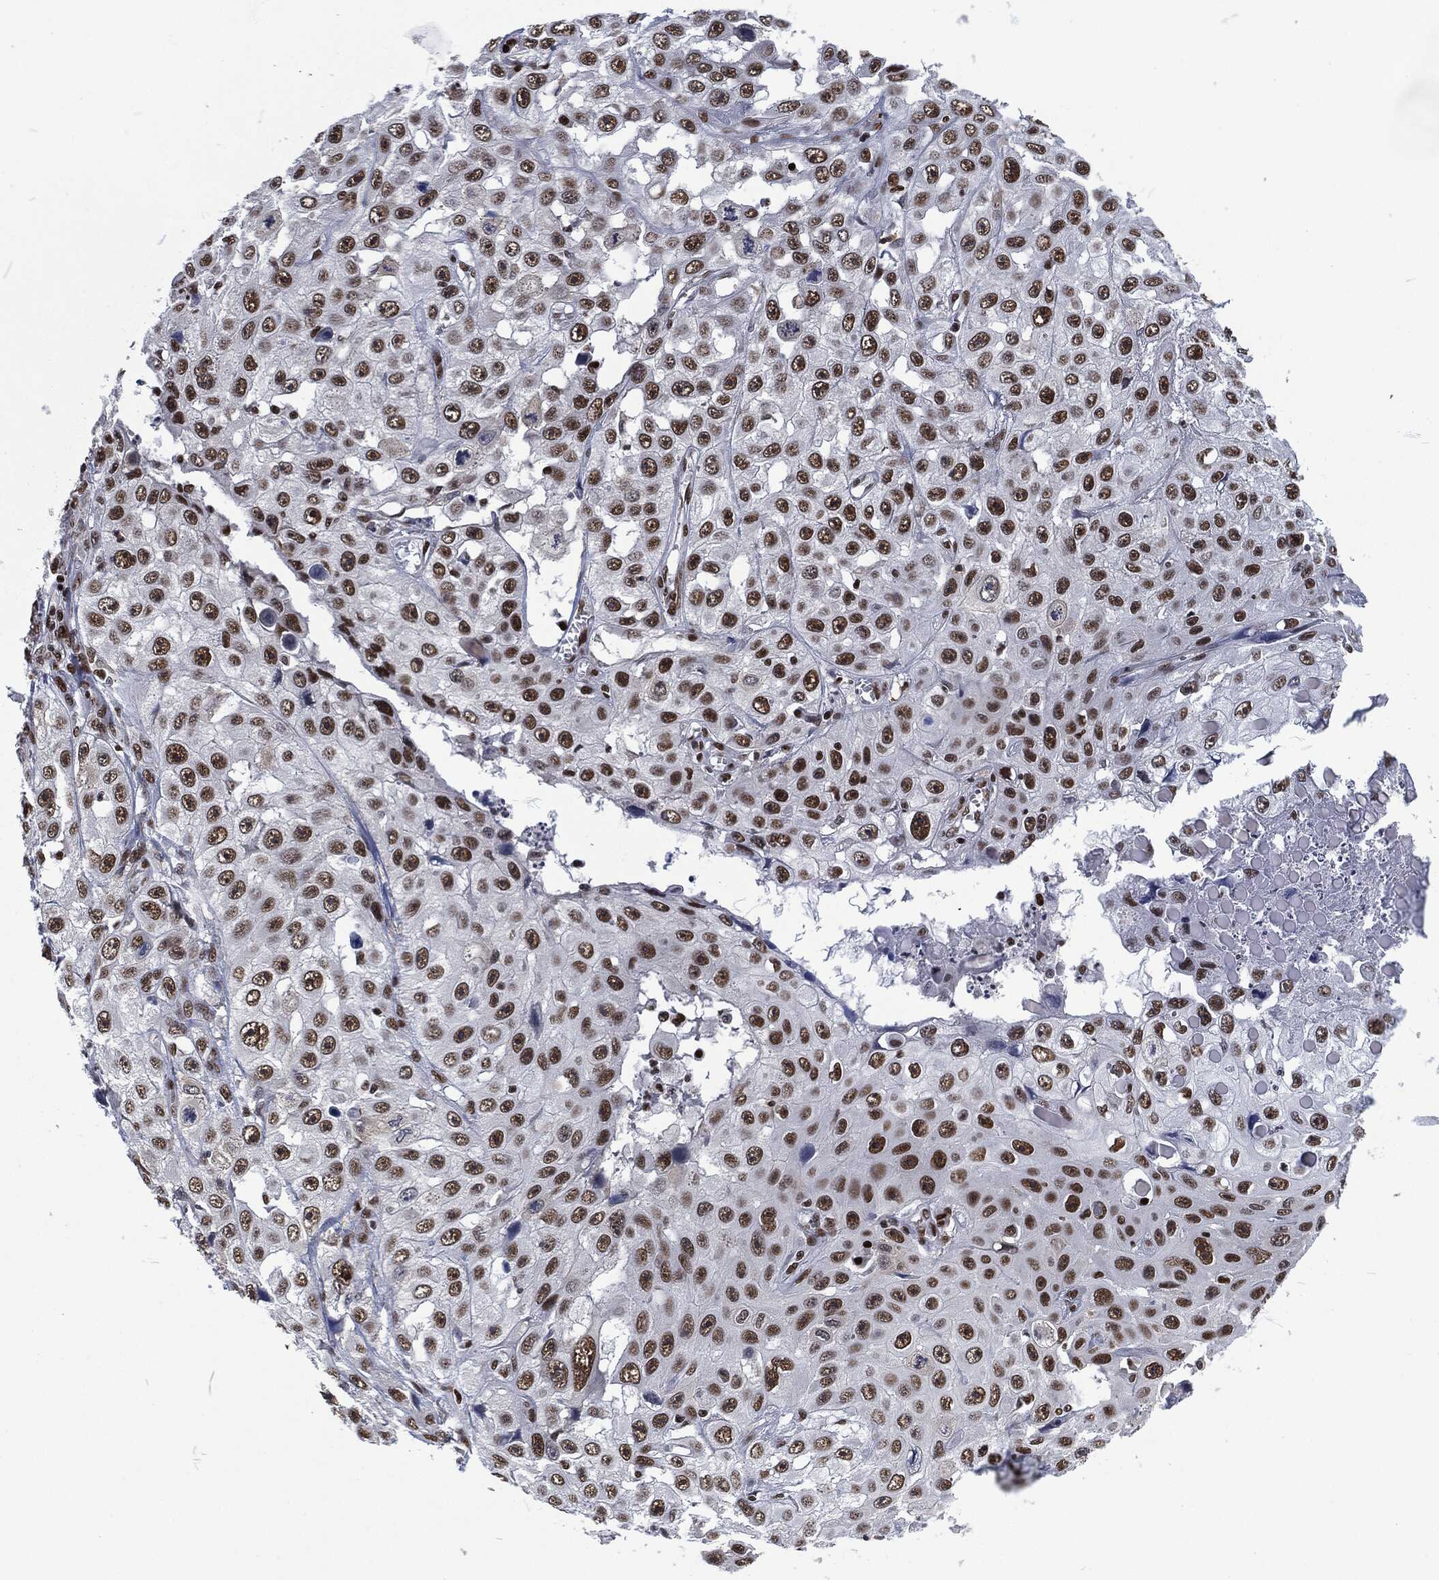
{"staining": {"intensity": "strong", "quantity": "25%-75%", "location": "nuclear"}, "tissue": "skin cancer", "cell_type": "Tumor cells", "image_type": "cancer", "snomed": [{"axis": "morphology", "description": "Squamous cell carcinoma, NOS"}, {"axis": "topography", "description": "Skin"}], "caption": "Strong nuclear positivity is identified in approximately 25%-75% of tumor cells in squamous cell carcinoma (skin).", "gene": "DCPS", "patient": {"sex": "male", "age": 82}}